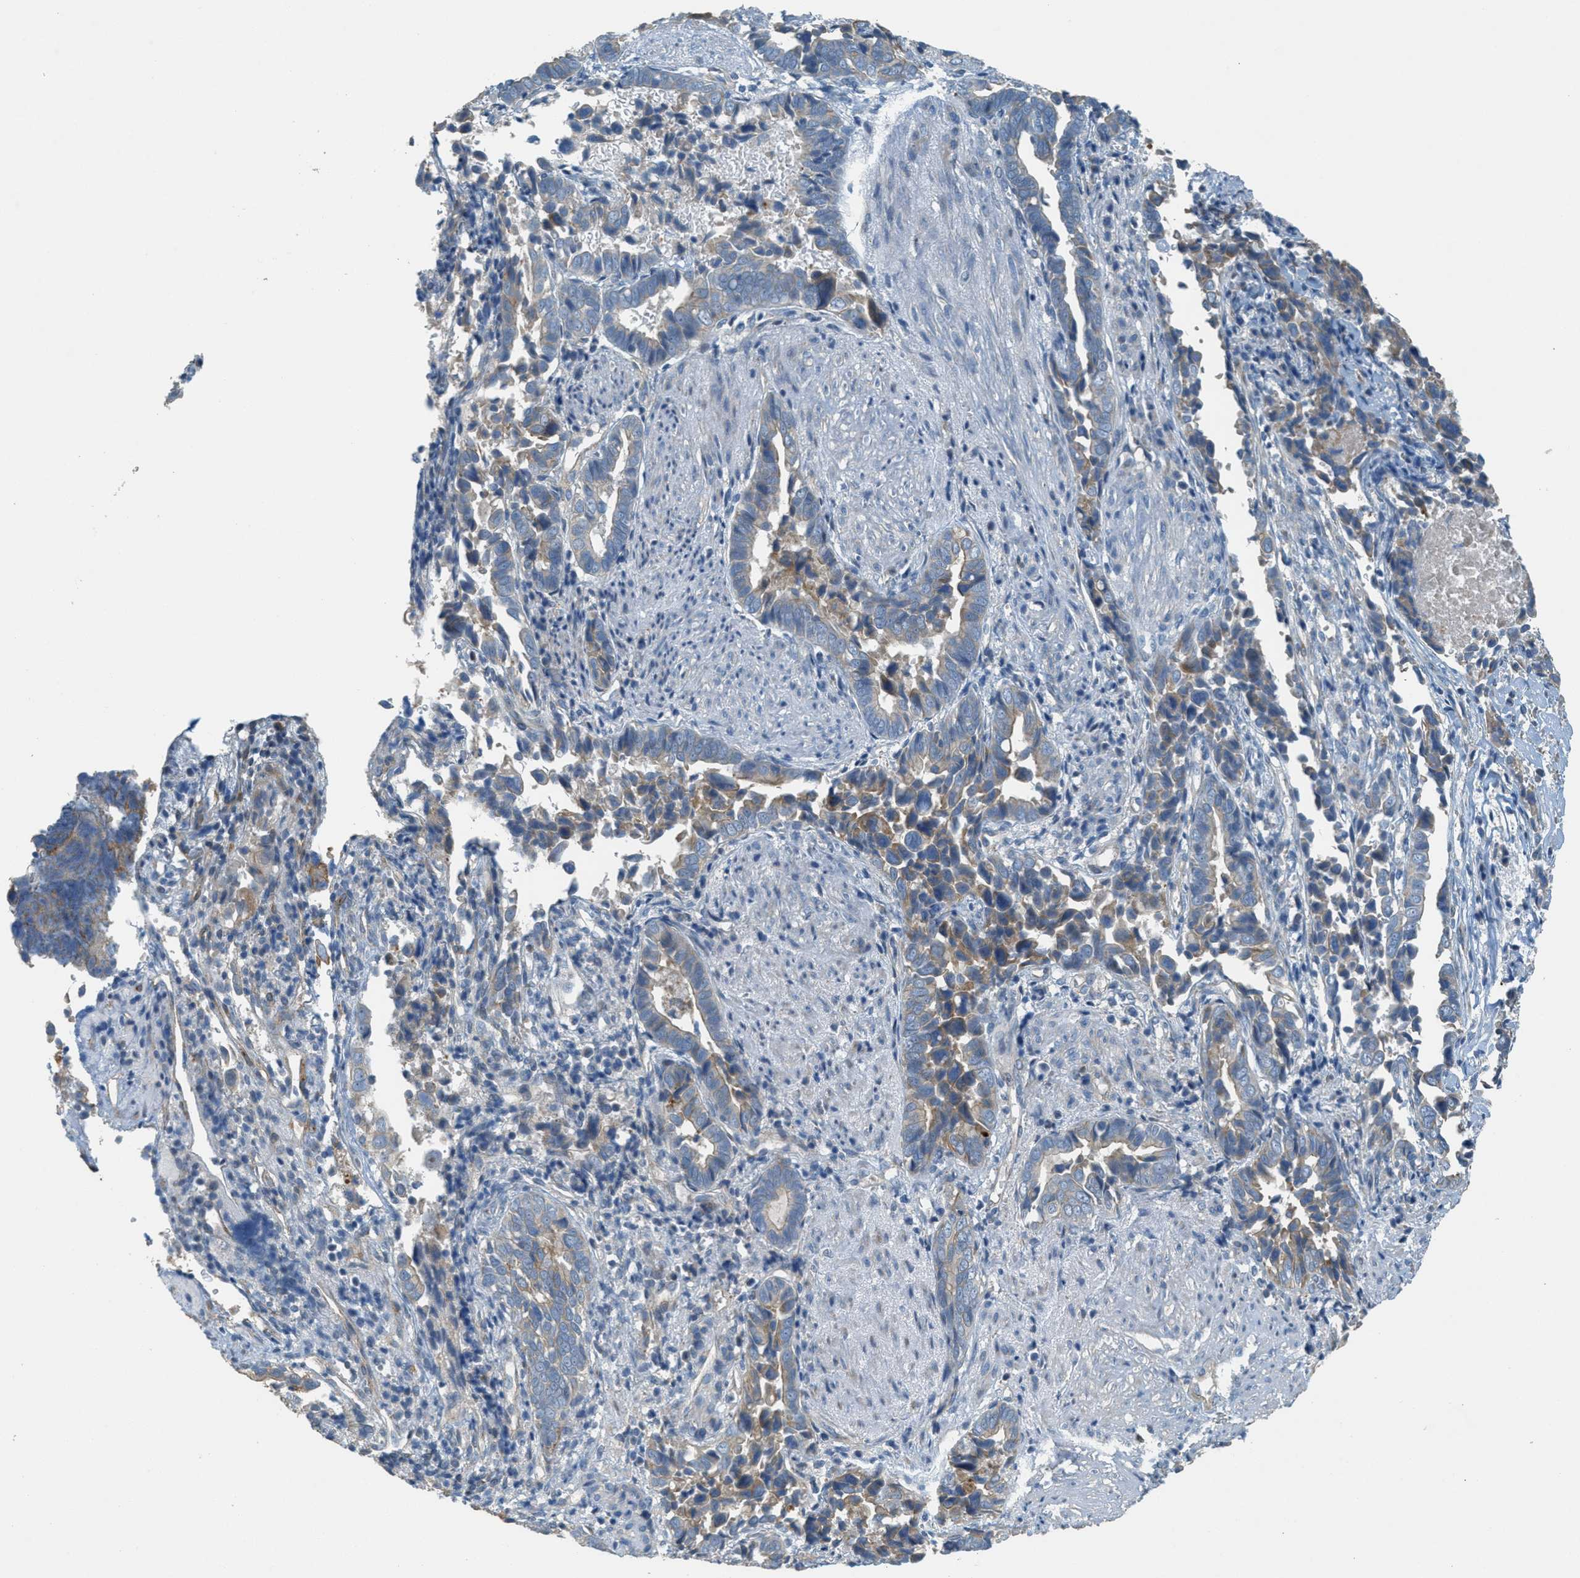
{"staining": {"intensity": "weak", "quantity": "<25%", "location": "cytoplasmic/membranous"}, "tissue": "liver cancer", "cell_type": "Tumor cells", "image_type": "cancer", "snomed": [{"axis": "morphology", "description": "Cholangiocarcinoma"}, {"axis": "topography", "description": "Liver"}], "caption": "IHC image of human cholangiocarcinoma (liver) stained for a protein (brown), which displays no staining in tumor cells. (Stains: DAB (3,3'-diaminobenzidine) immunohistochemistry (IHC) with hematoxylin counter stain, Microscopy: brightfield microscopy at high magnification).", "gene": "ADCY5", "patient": {"sex": "female", "age": 79}}